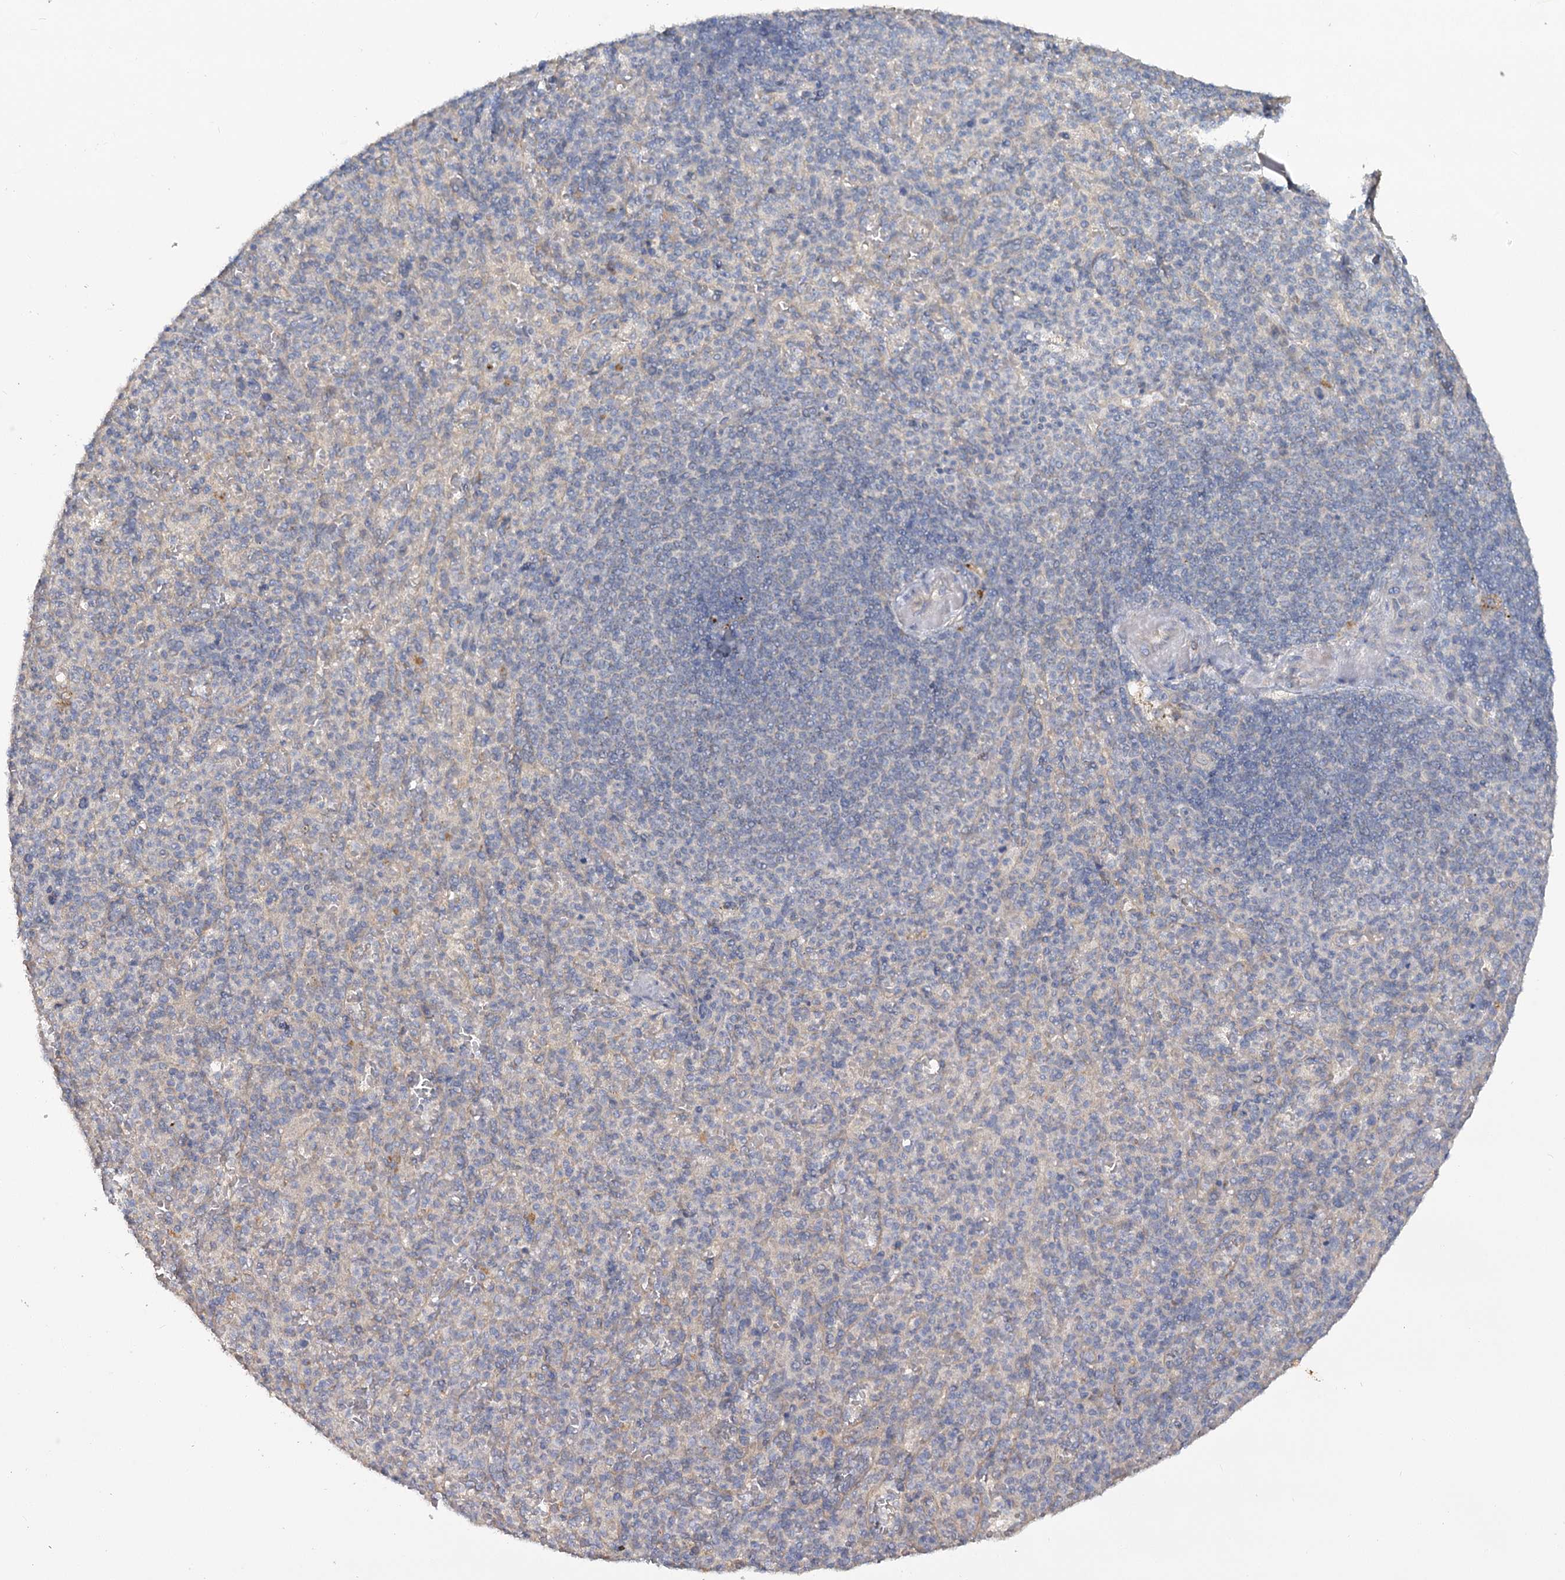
{"staining": {"intensity": "negative", "quantity": "none", "location": "none"}, "tissue": "spleen", "cell_type": "Cells in red pulp", "image_type": "normal", "snomed": [{"axis": "morphology", "description": "Normal tissue, NOS"}, {"axis": "topography", "description": "Spleen"}], "caption": "Spleen stained for a protein using immunohistochemistry displays no positivity cells in red pulp.", "gene": "ANGPTL5", "patient": {"sex": "female", "age": 74}}